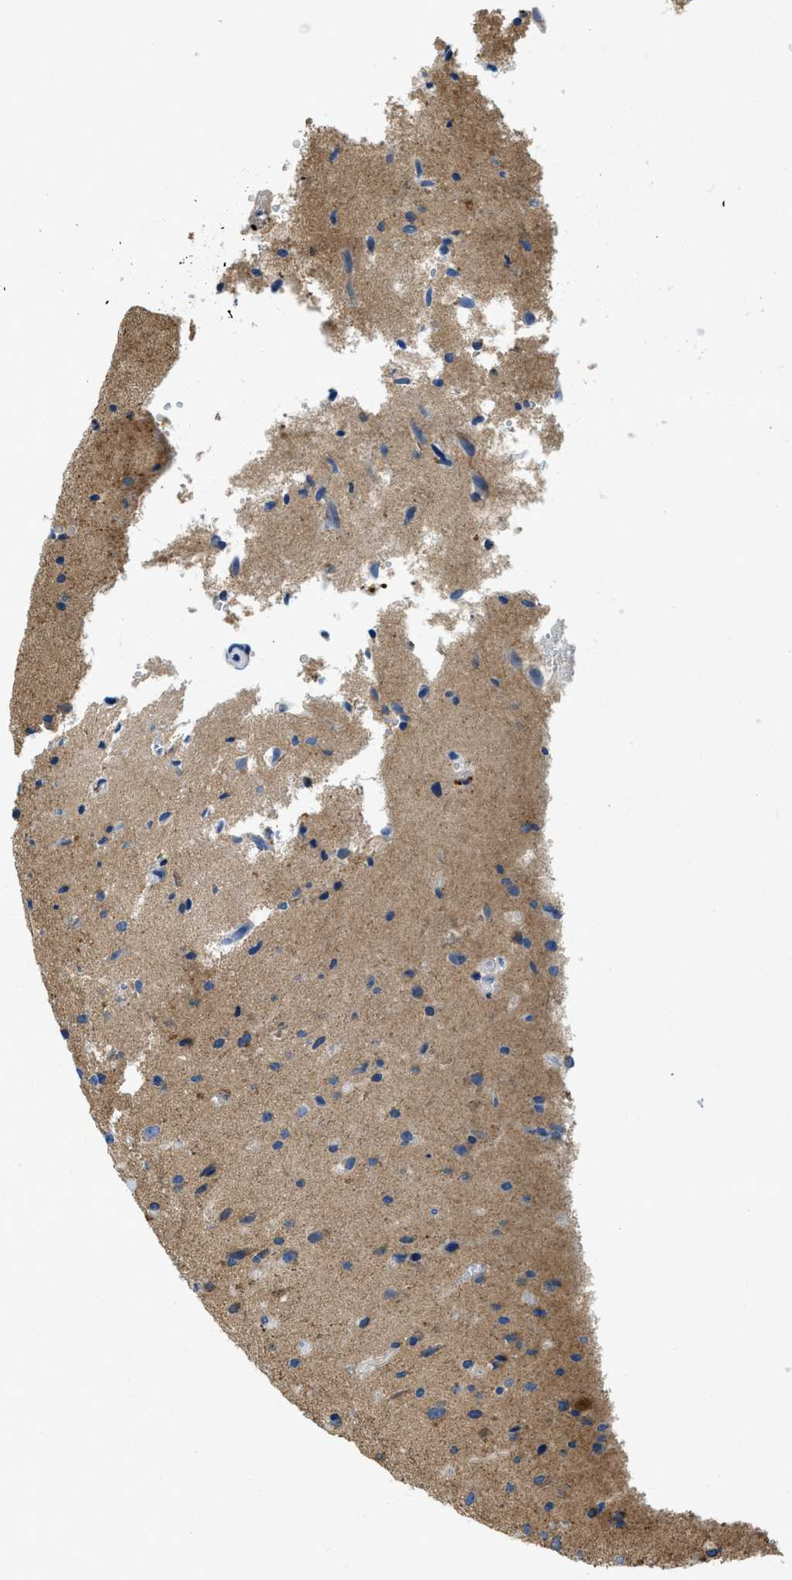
{"staining": {"intensity": "weak", "quantity": "<25%", "location": "cytoplasmic/membranous"}, "tissue": "glioma", "cell_type": "Tumor cells", "image_type": "cancer", "snomed": [{"axis": "morphology", "description": "Glioma, malignant, High grade"}, {"axis": "topography", "description": "Brain"}], "caption": "DAB immunohistochemical staining of human glioma shows no significant expression in tumor cells.", "gene": "TMEM248", "patient": {"sex": "male", "age": 33}}